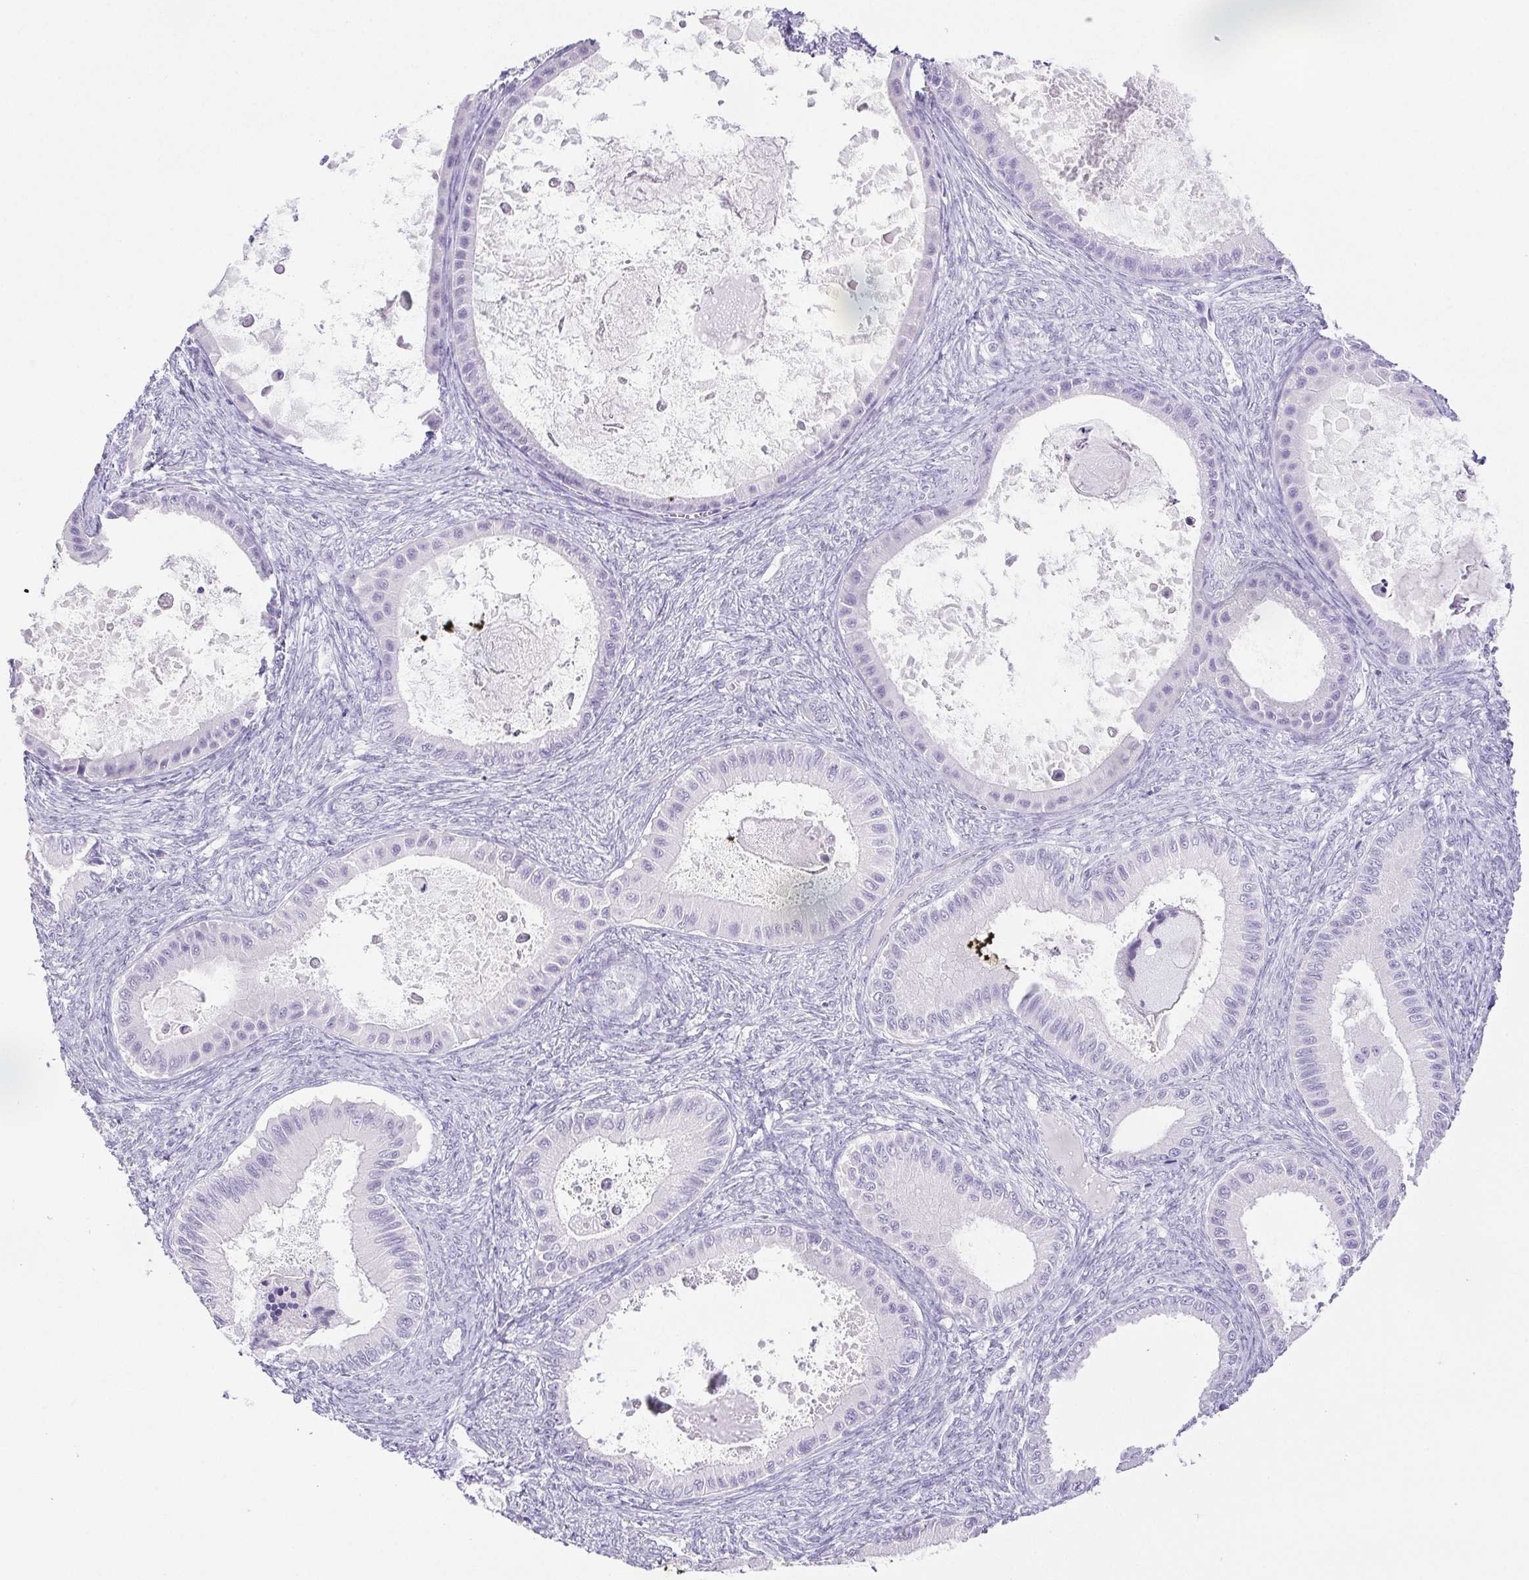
{"staining": {"intensity": "negative", "quantity": "none", "location": "none"}, "tissue": "ovarian cancer", "cell_type": "Tumor cells", "image_type": "cancer", "snomed": [{"axis": "morphology", "description": "Cystadenocarcinoma, mucinous, NOS"}, {"axis": "topography", "description": "Ovary"}], "caption": "Immunohistochemistry of mucinous cystadenocarcinoma (ovarian) displays no positivity in tumor cells. (DAB IHC, high magnification).", "gene": "HLA-G", "patient": {"sex": "female", "age": 64}}